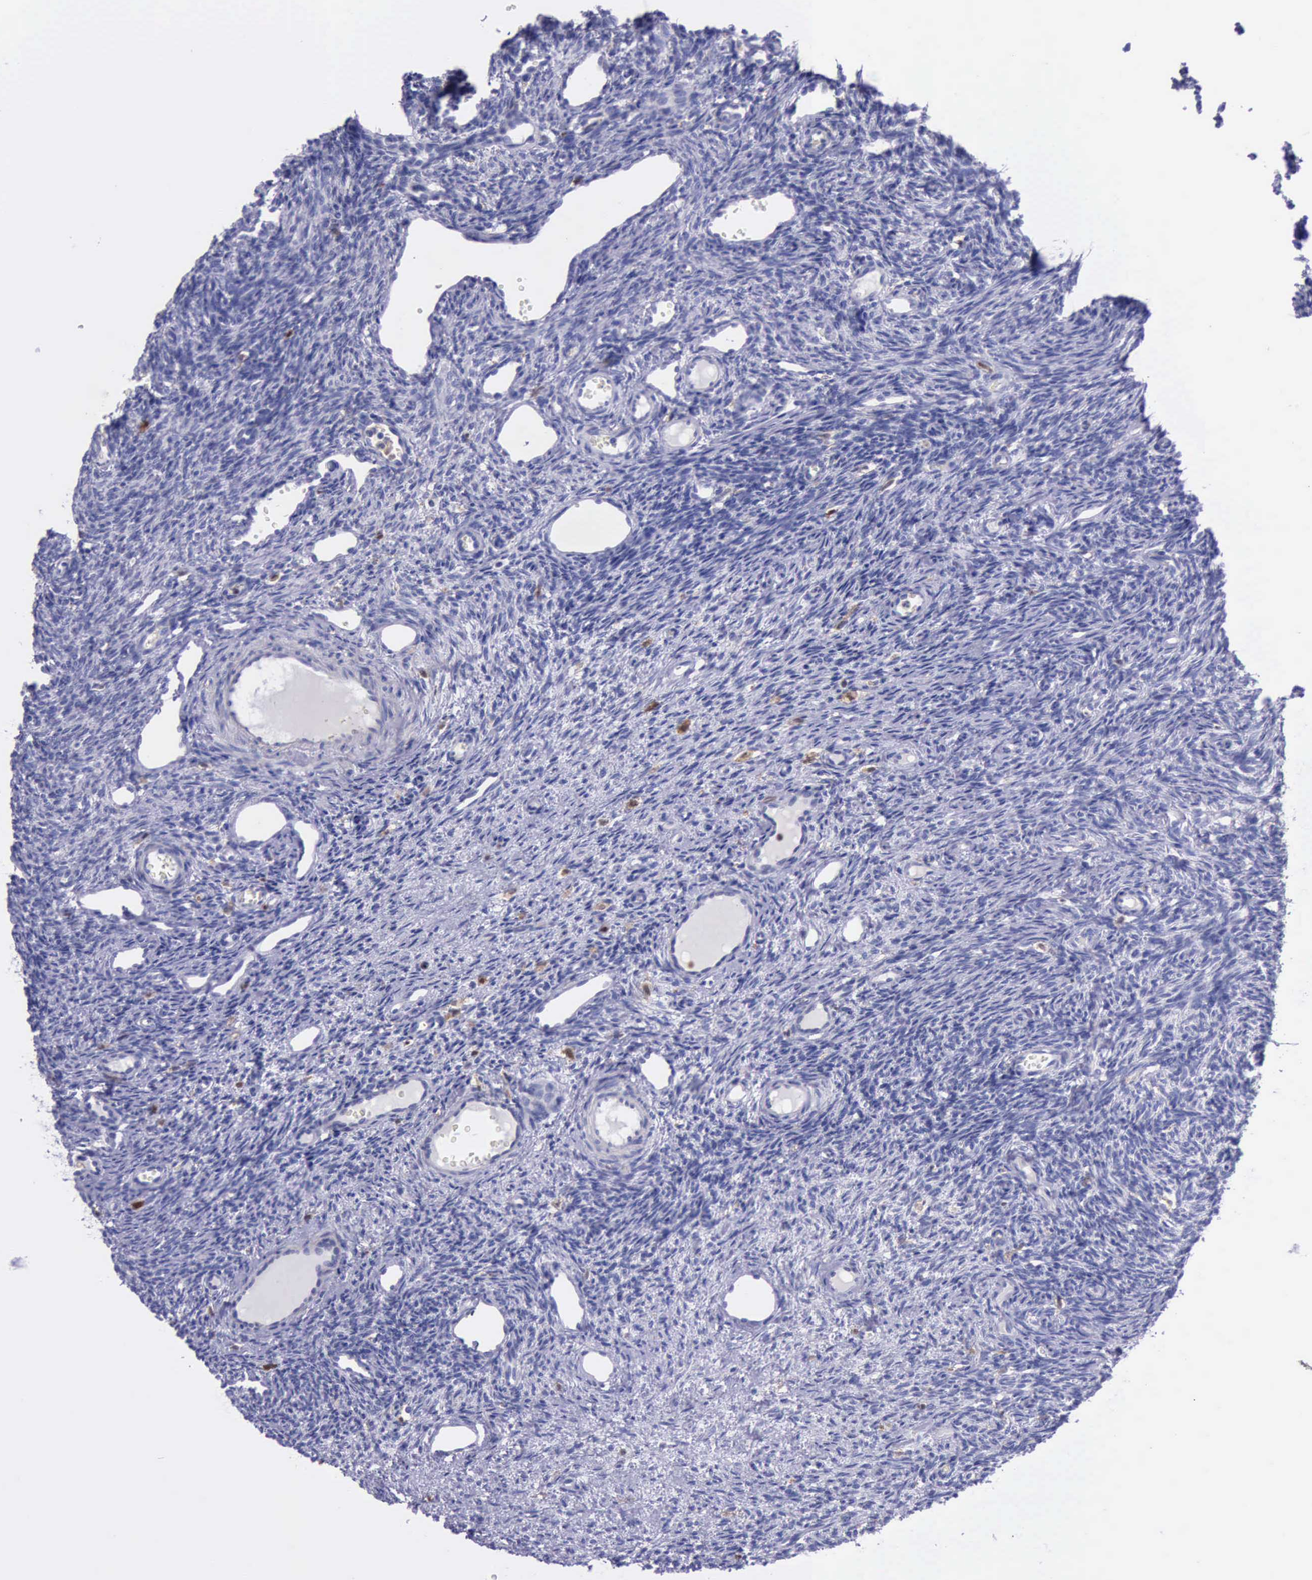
{"staining": {"intensity": "negative", "quantity": "none", "location": "none"}, "tissue": "ovary", "cell_type": "Follicle cells", "image_type": "normal", "snomed": [{"axis": "morphology", "description": "Normal tissue, NOS"}, {"axis": "topography", "description": "Ovary"}], "caption": "Follicle cells show no significant positivity in benign ovary. (Brightfield microscopy of DAB (3,3'-diaminobenzidine) immunohistochemistry at high magnification).", "gene": "TYMP", "patient": {"sex": "female", "age": 33}}